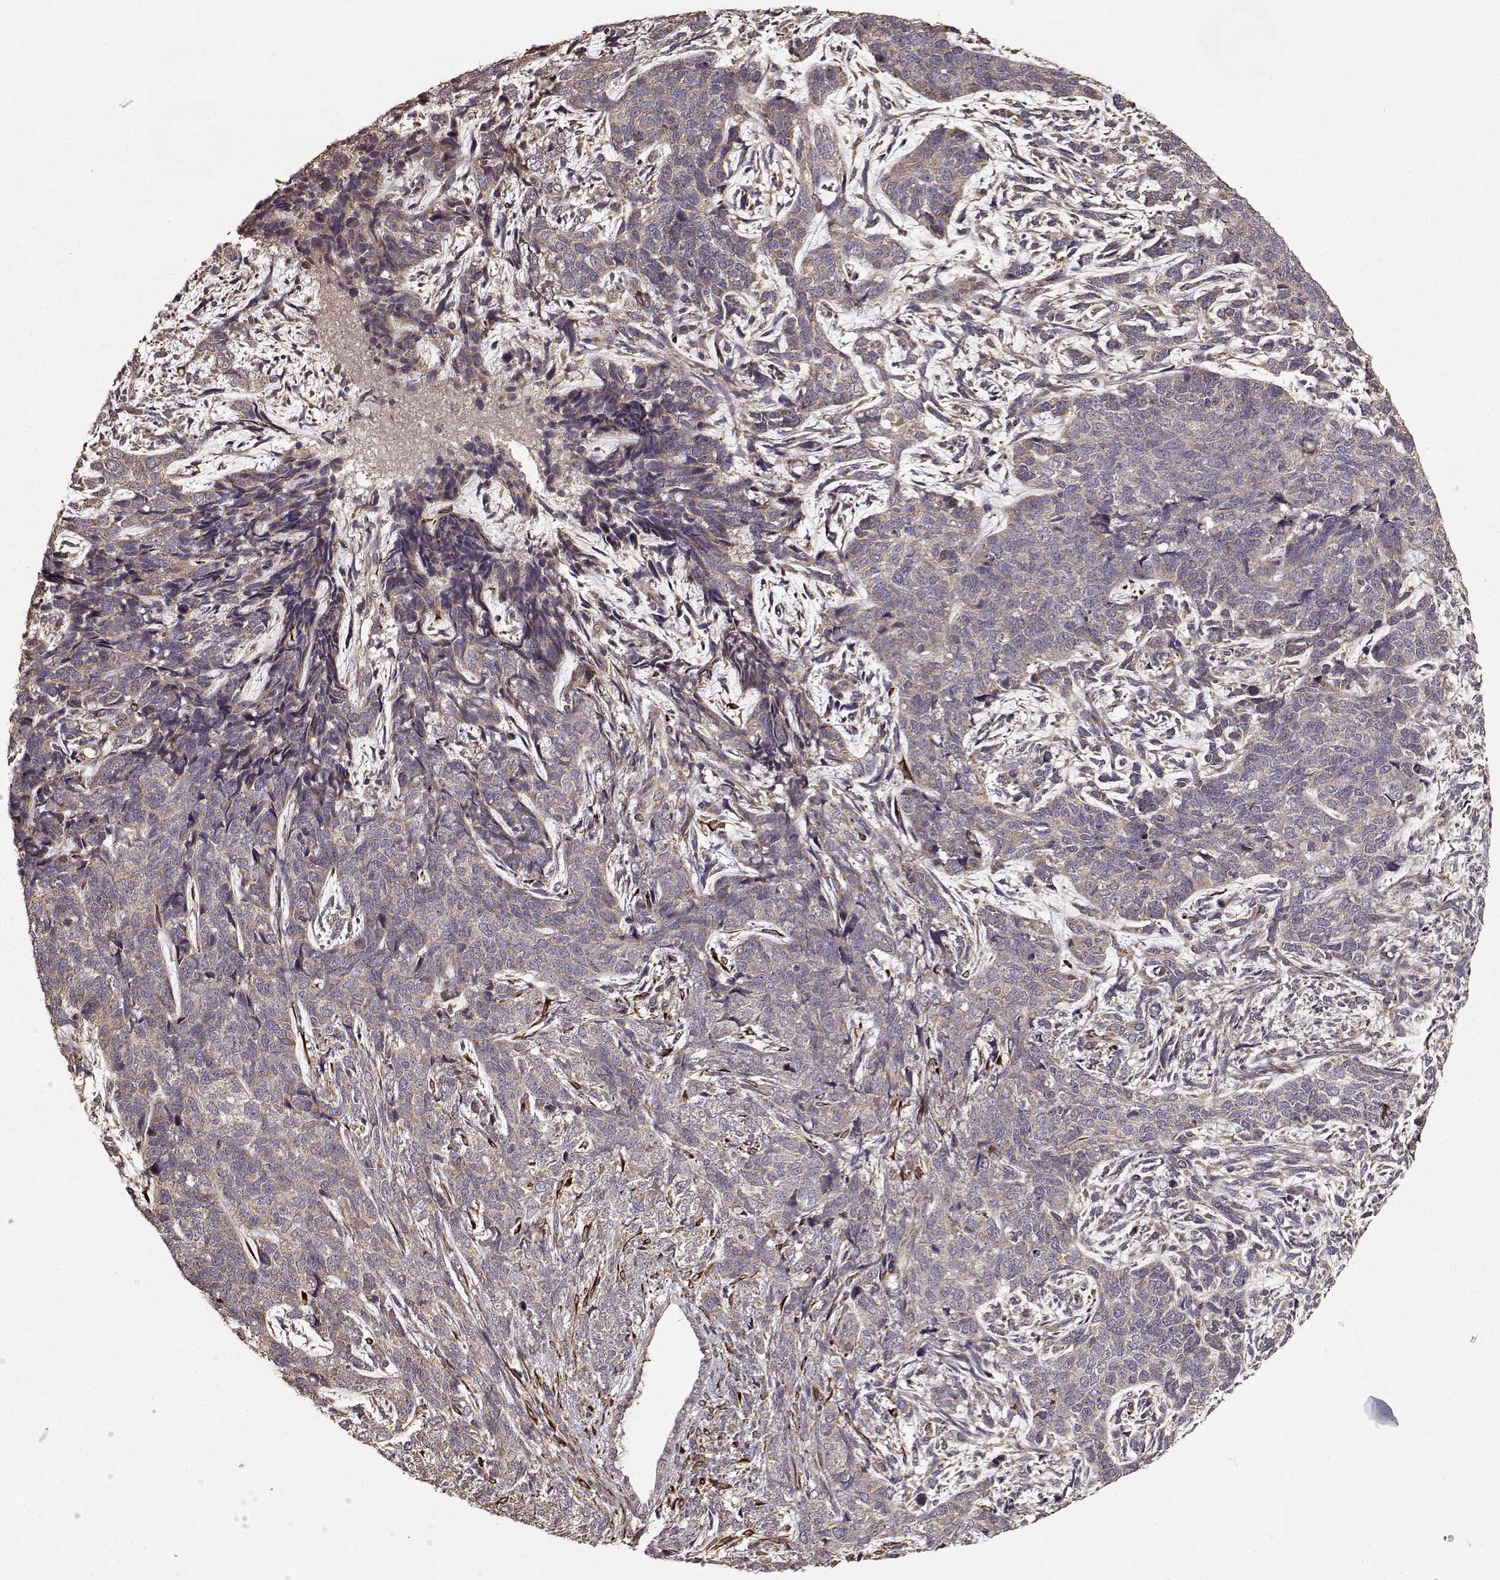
{"staining": {"intensity": "weak", "quantity": ">75%", "location": "cytoplasmic/membranous"}, "tissue": "cervical cancer", "cell_type": "Tumor cells", "image_type": "cancer", "snomed": [{"axis": "morphology", "description": "Squamous cell carcinoma, NOS"}, {"axis": "topography", "description": "Cervix"}], "caption": "There is low levels of weak cytoplasmic/membranous positivity in tumor cells of squamous cell carcinoma (cervical), as demonstrated by immunohistochemical staining (brown color).", "gene": "IMMP1L", "patient": {"sex": "female", "age": 63}}